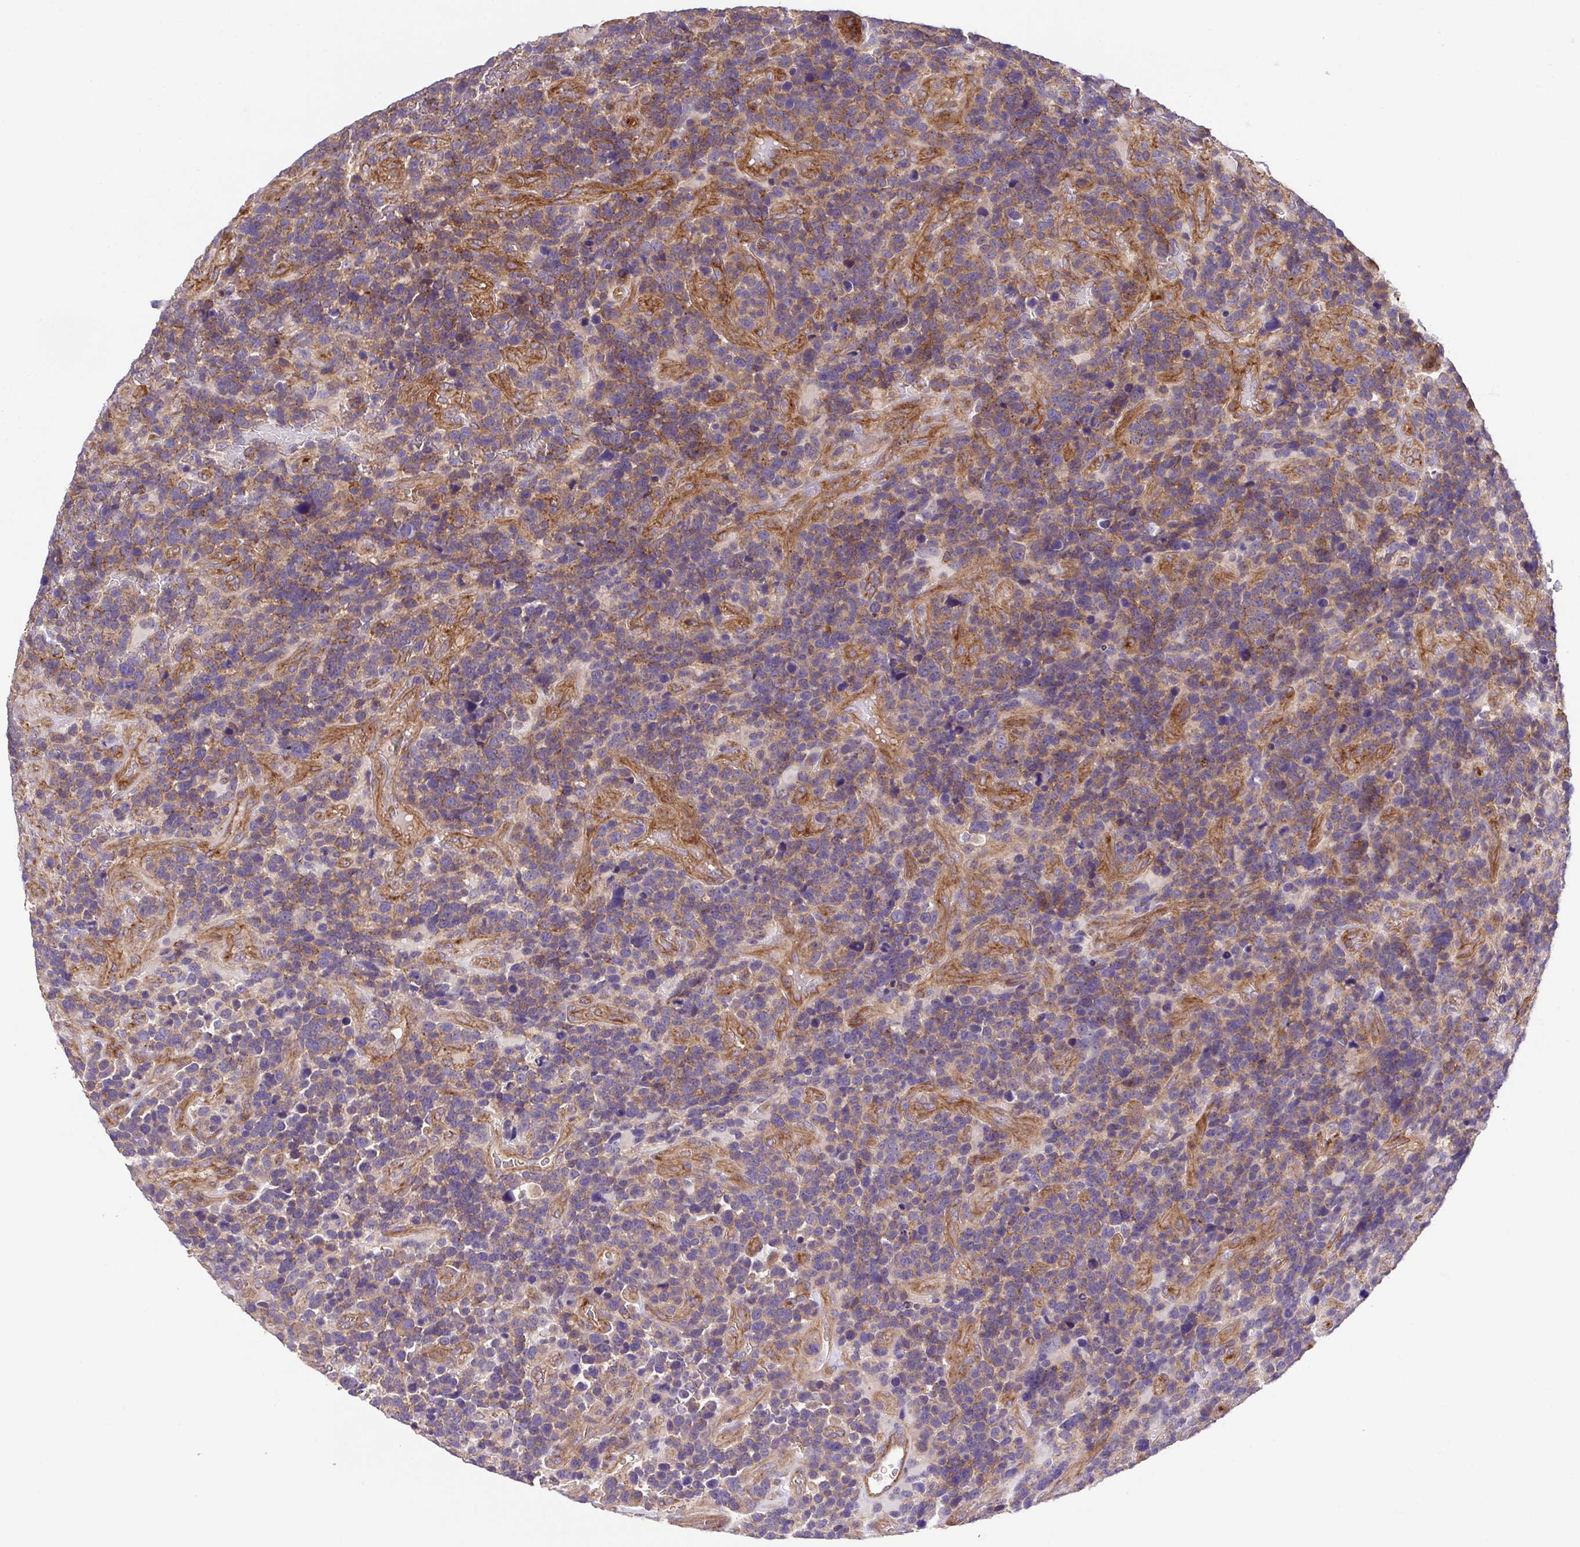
{"staining": {"intensity": "weak", "quantity": "25%-75%", "location": "cytoplasmic/membranous"}, "tissue": "glioma", "cell_type": "Tumor cells", "image_type": "cancer", "snomed": [{"axis": "morphology", "description": "Glioma, malignant, High grade"}, {"axis": "topography", "description": "Brain"}], "caption": "A brown stain shows weak cytoplasmic/membranous positivity of a protein in human glioma tumor cells. (DAB (3,3'-diaminobenzidine) = brown stain, brightfield microscopy at high magnification).", "gene": "IDE", "patient": {"sex": "male", "age": 33}}